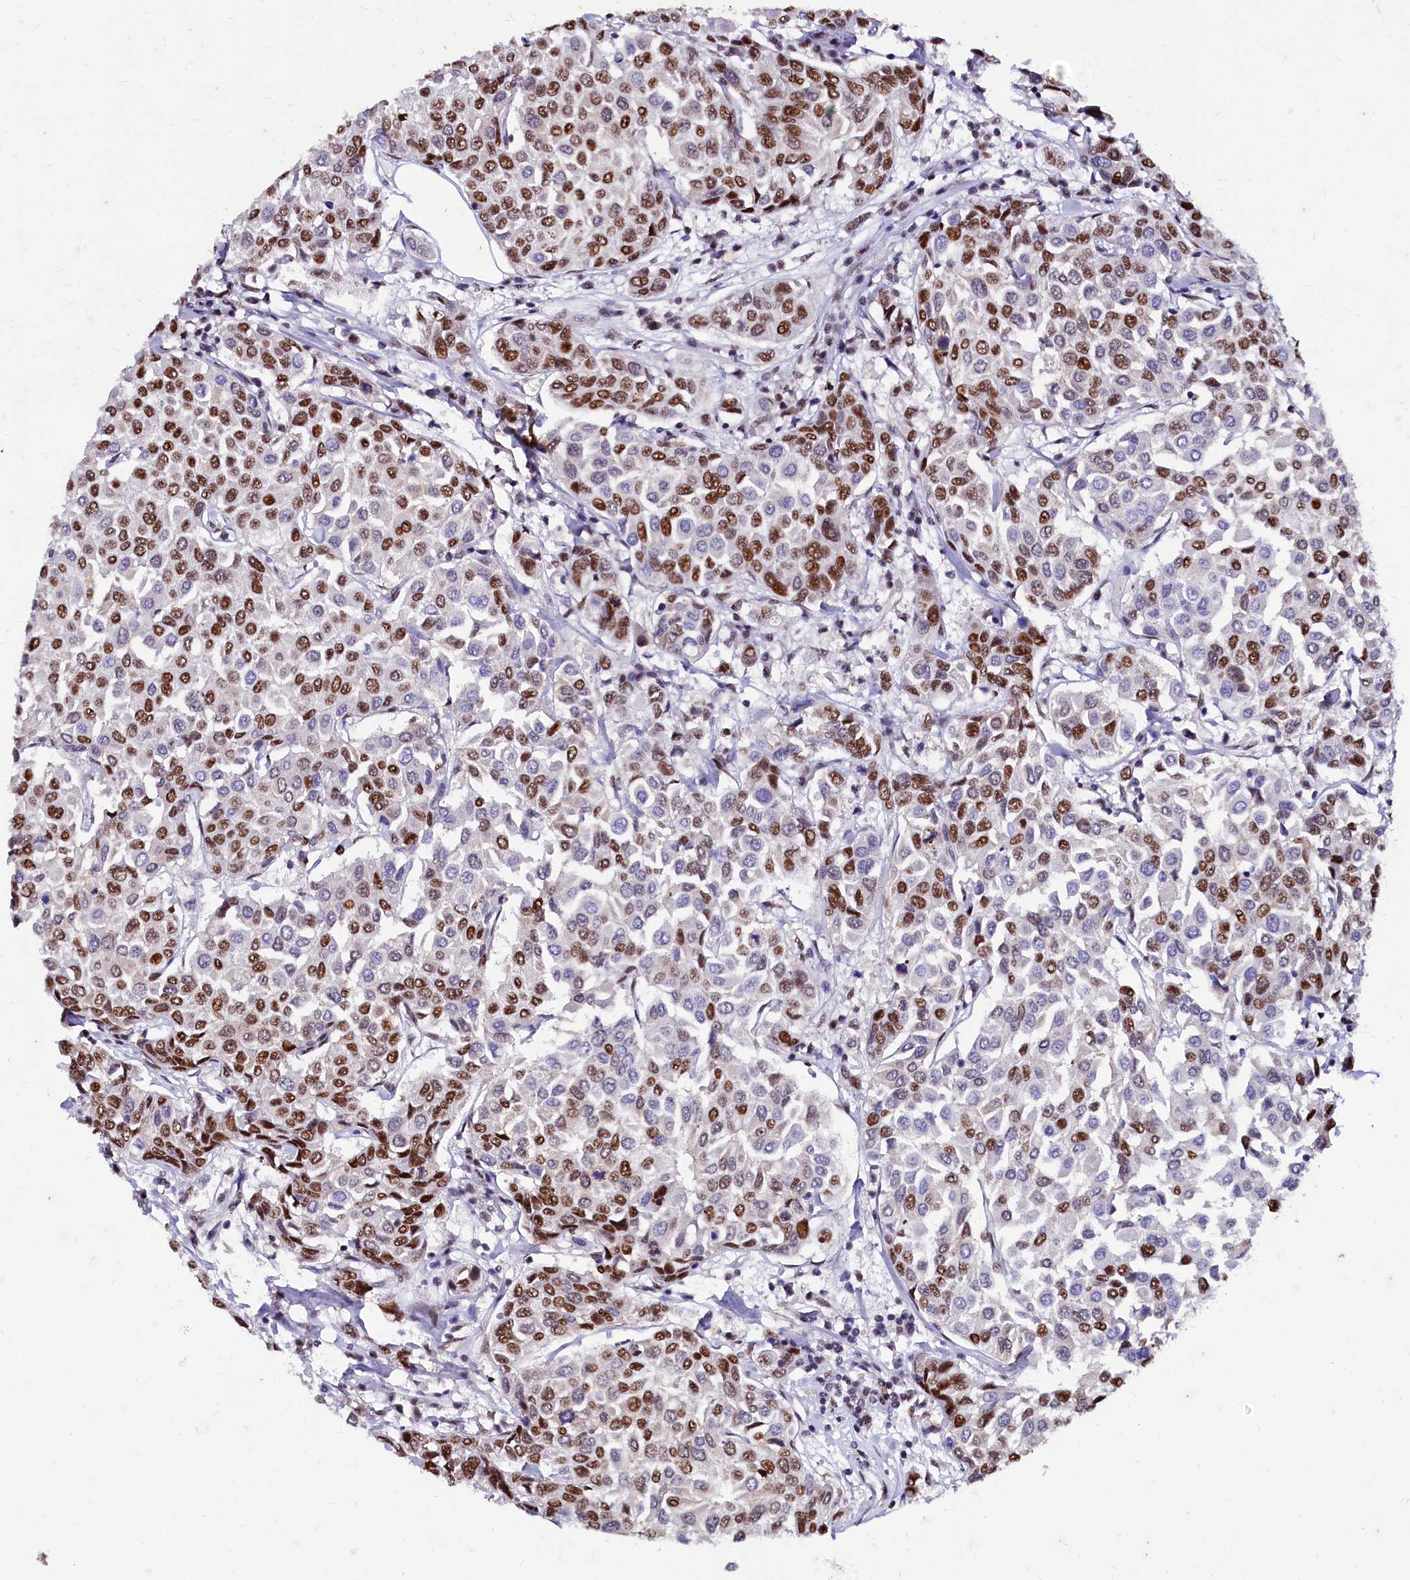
{"staining": {"intensity": "strong", "quantity": "25%-75%", "location": "nuclear"}, "tissue": "breast cancer", "cell_type": "Tumor cells", "image_type": "cancer", "snomed": [{"axis": "morphology", "description": "Duct carcinoma"}, {"axis": "topography", "description": "Breast"}], "caption": "The micrograph exhibits immunohistochemical staining of infiltrating ductal carcinoma (breast). There is strong nuclear staining is present in approximately 25%-75% of tumor cells.", "gene": "CPSF7", "patient": {"sex": "female", "age": 55}}